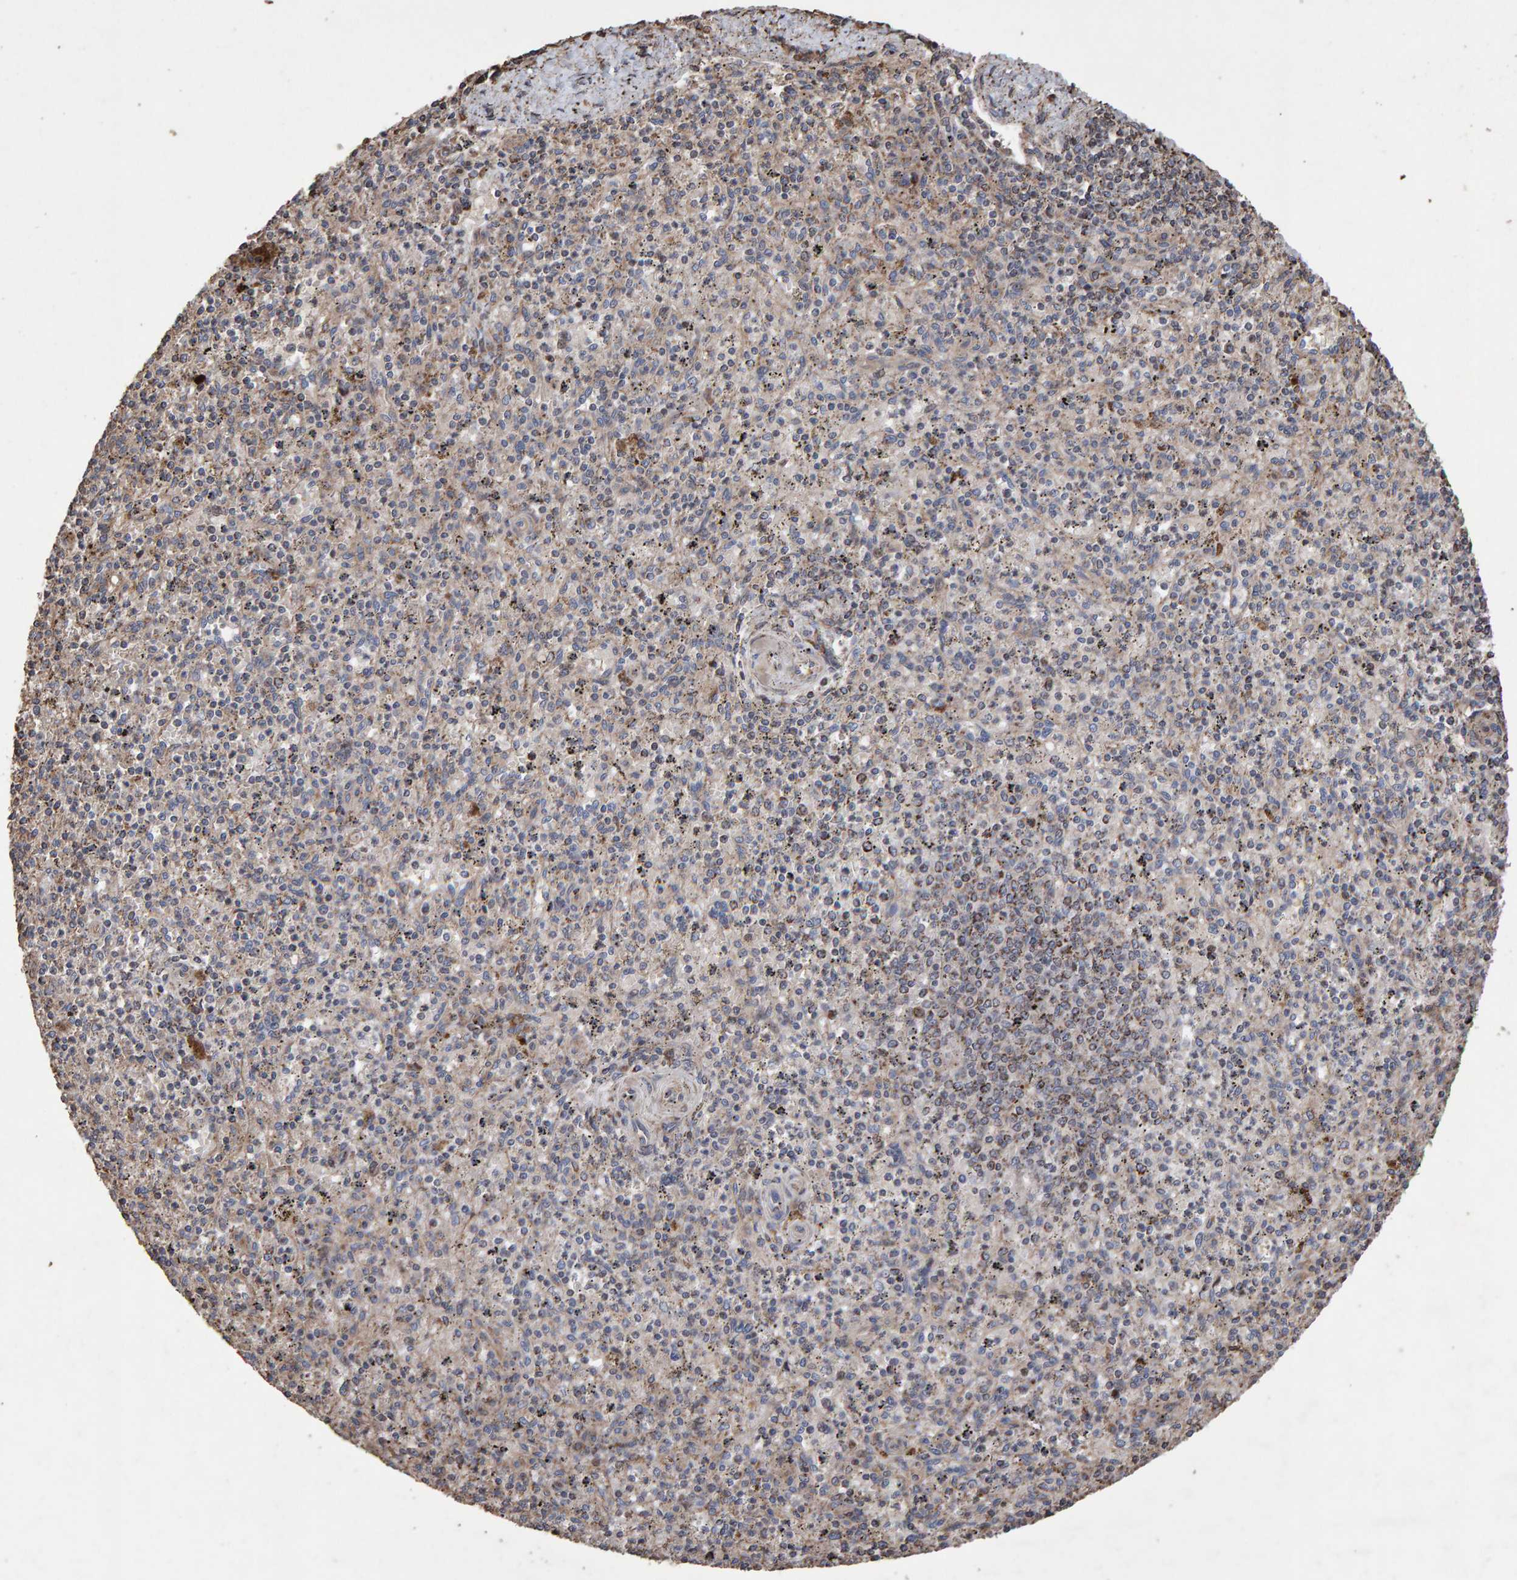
{"staining": {"intensity": "weak", "quantity": "<25%", "location": "cytoplasmic/membranous"}, "tissue": "spleen", "cell_type": "Cells in red pulp", "image_type": "normal", "snomed": [{"axis": "morphology", "description": "Normal tissue, NOS"}, {"axis": "topography", "description": "Spleen"}], "caption": "Immunohistochemical staining of unremarkable spleen reveals no significant staining in cells in red pulp. (DAB immunohistochemistry (IHC) visualized using brightfield microscopy, high magnification).", "gene": "OSBP2", "patient": {"sex": "male", "age": 72}}